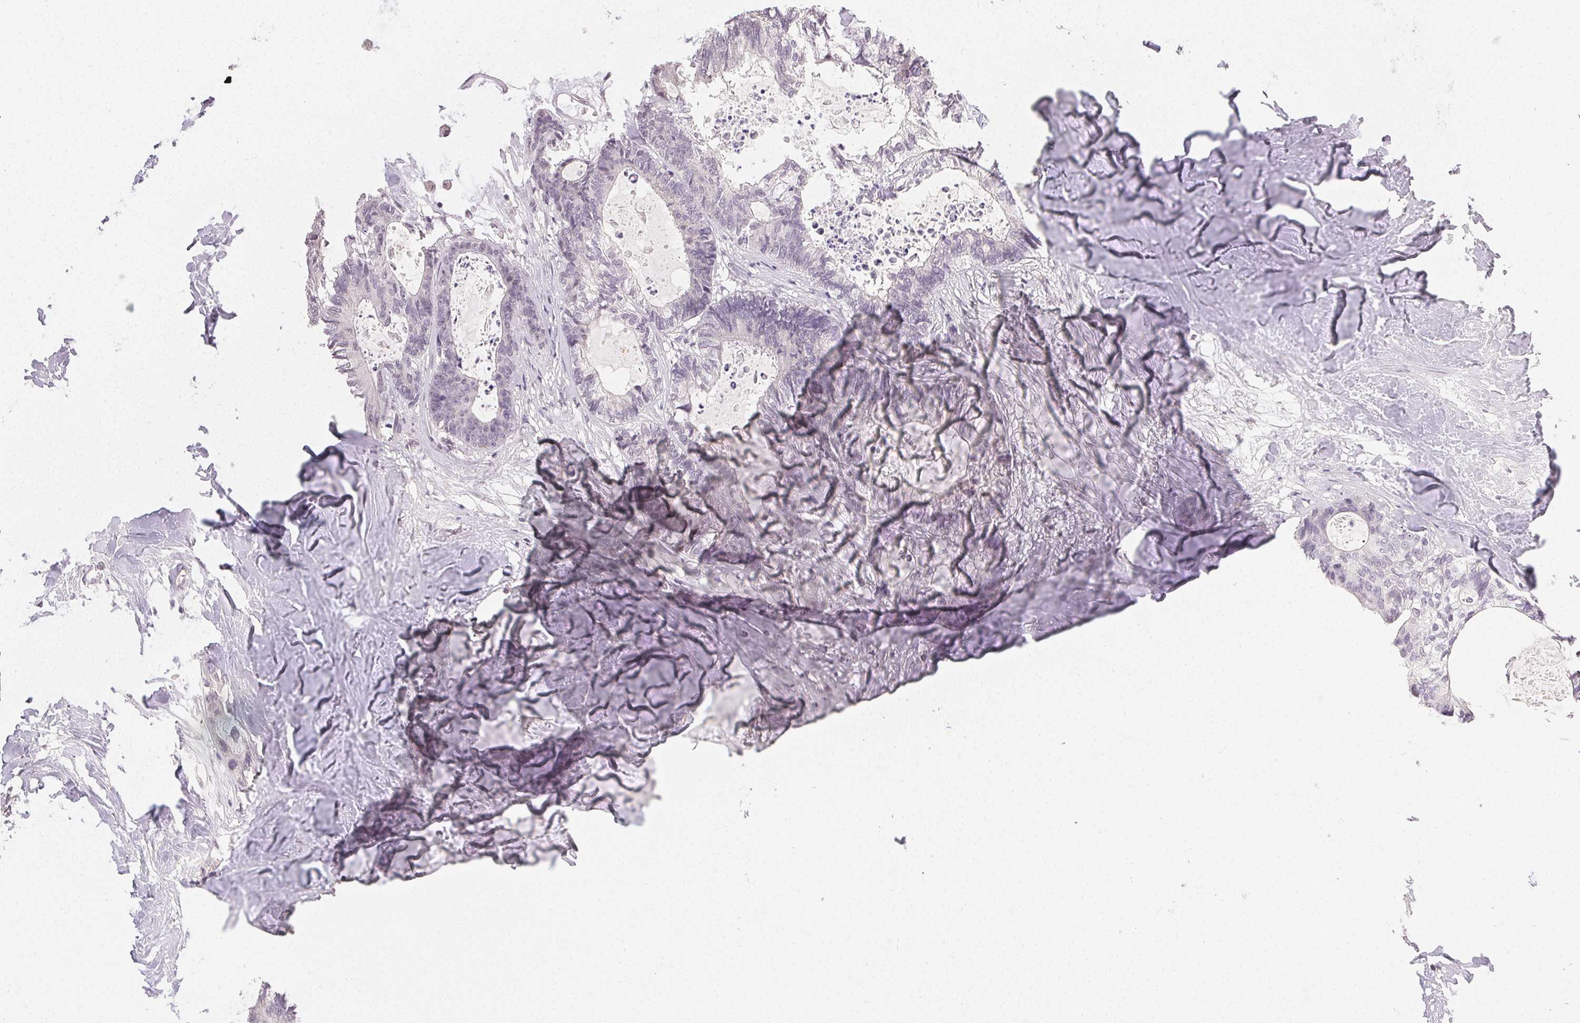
{"staining": {"intensity": "negative", "quantity": "none", "location": "none"}, "tissue": "colorectal cancer", "cell_type": "Tumor cells", "image_type": "cancer", "snomed": [{"axis": "morphology", "description": "Adenocarcinoma, NOS"}, {"axis": "topography", "description": "Colon"}, {"axis": "topography", "description": "Rectum"}], "caption": "Tumor cells show no significant protein staining in colorectal cancer (adenocarcinoma).", "gene": "TMEM174", "patient": {"sex": "male", "age": 57}}